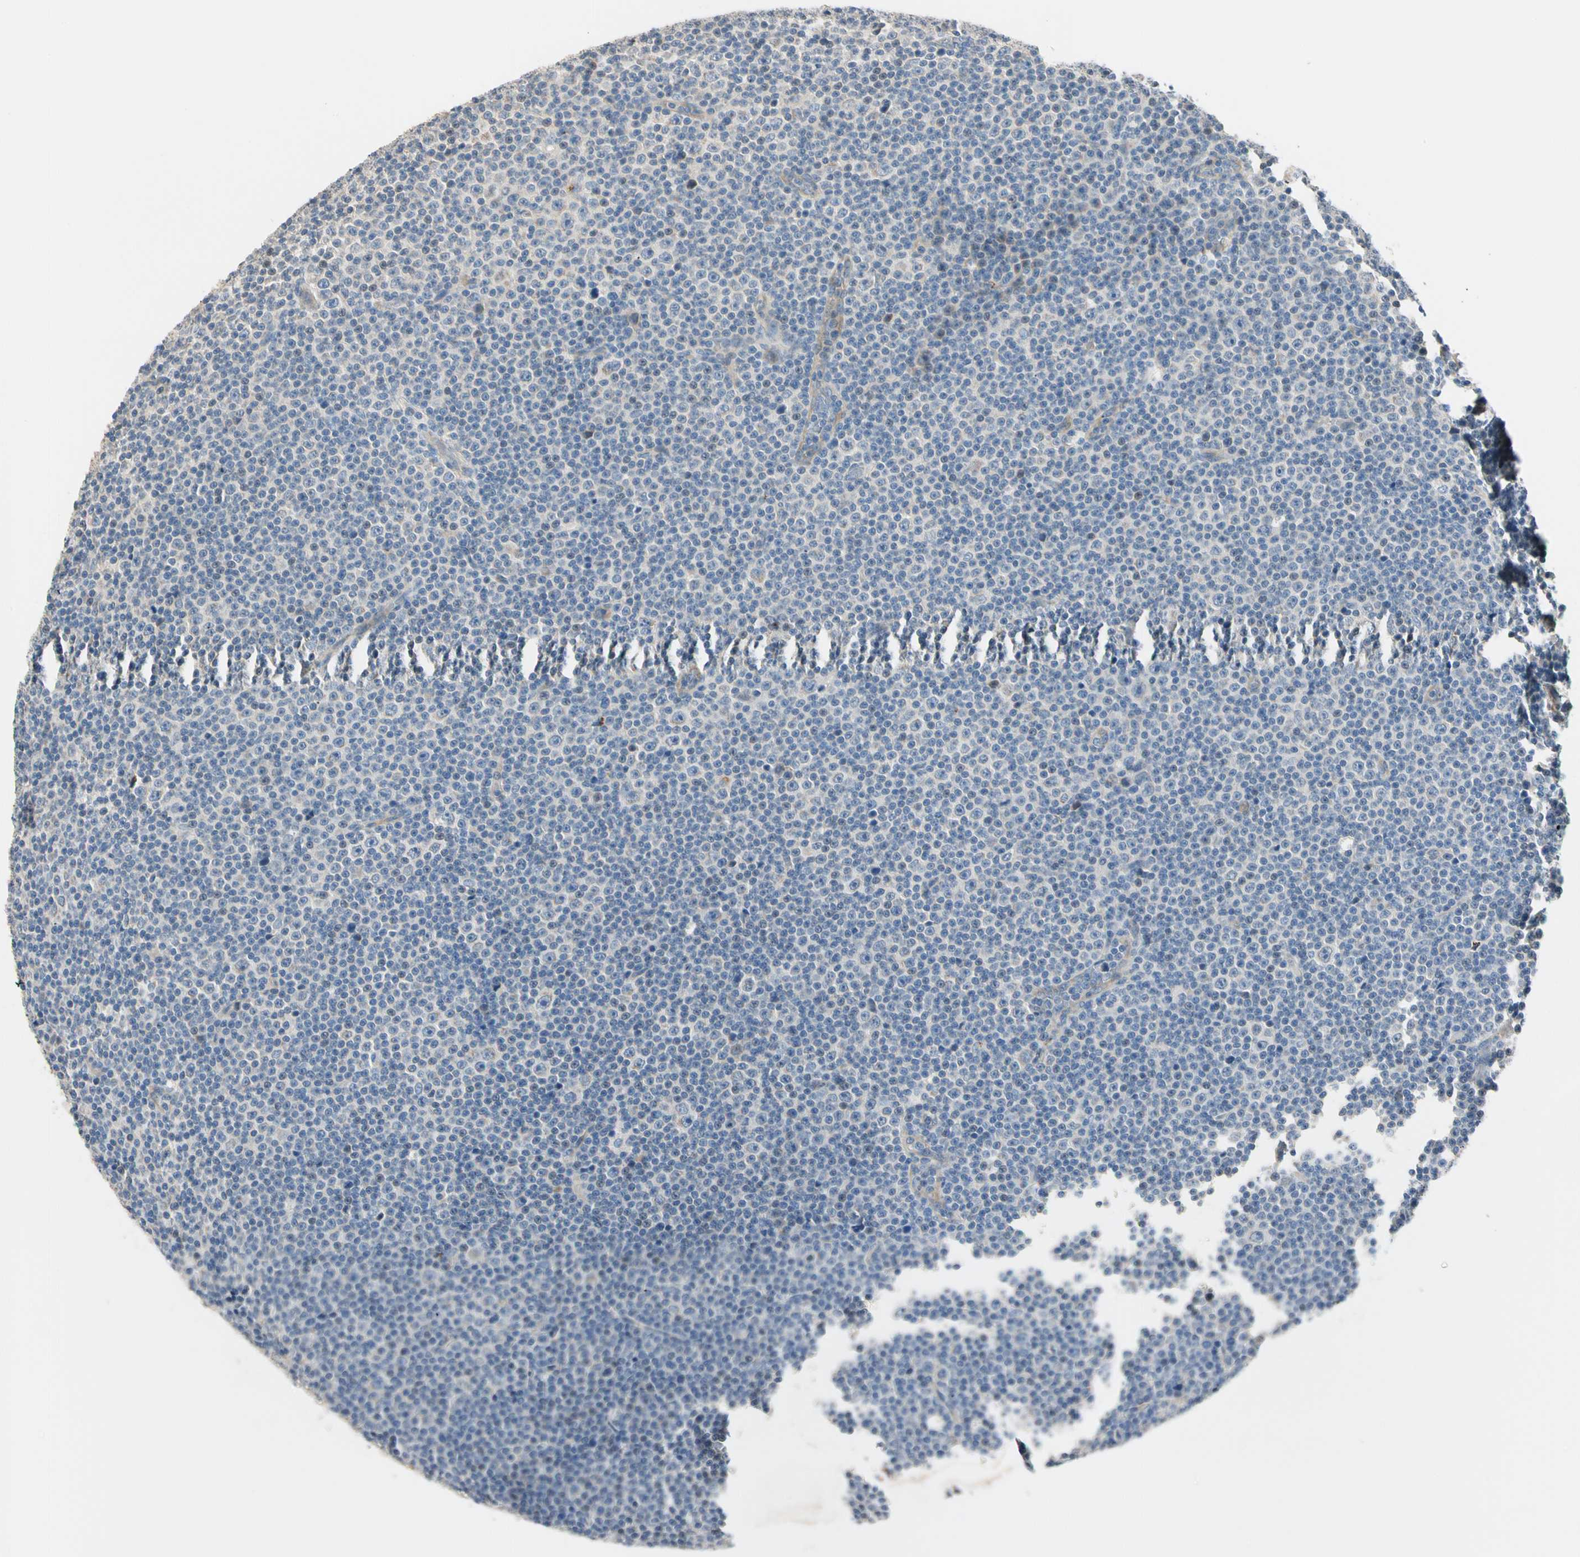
{"staining": {"intensity": "weak", "quantity": "<25%", "location": "cytoplasmic/membranous"}, "tissue": "lymphoma", "cell_type": "Tumor cells", "image_type": "cancer", "snomed": [{"axis": "morphology", "description": "Malignant lymphoma, non-Hodgkin's type, Low grade"}, {"axis": "topography", "description": "Lymph node"}], "caption": "The image reveals no staining of tumor cells in lymphoma.", "gene": "GPR153", "patient": {"sex": "female", "age": 67}}